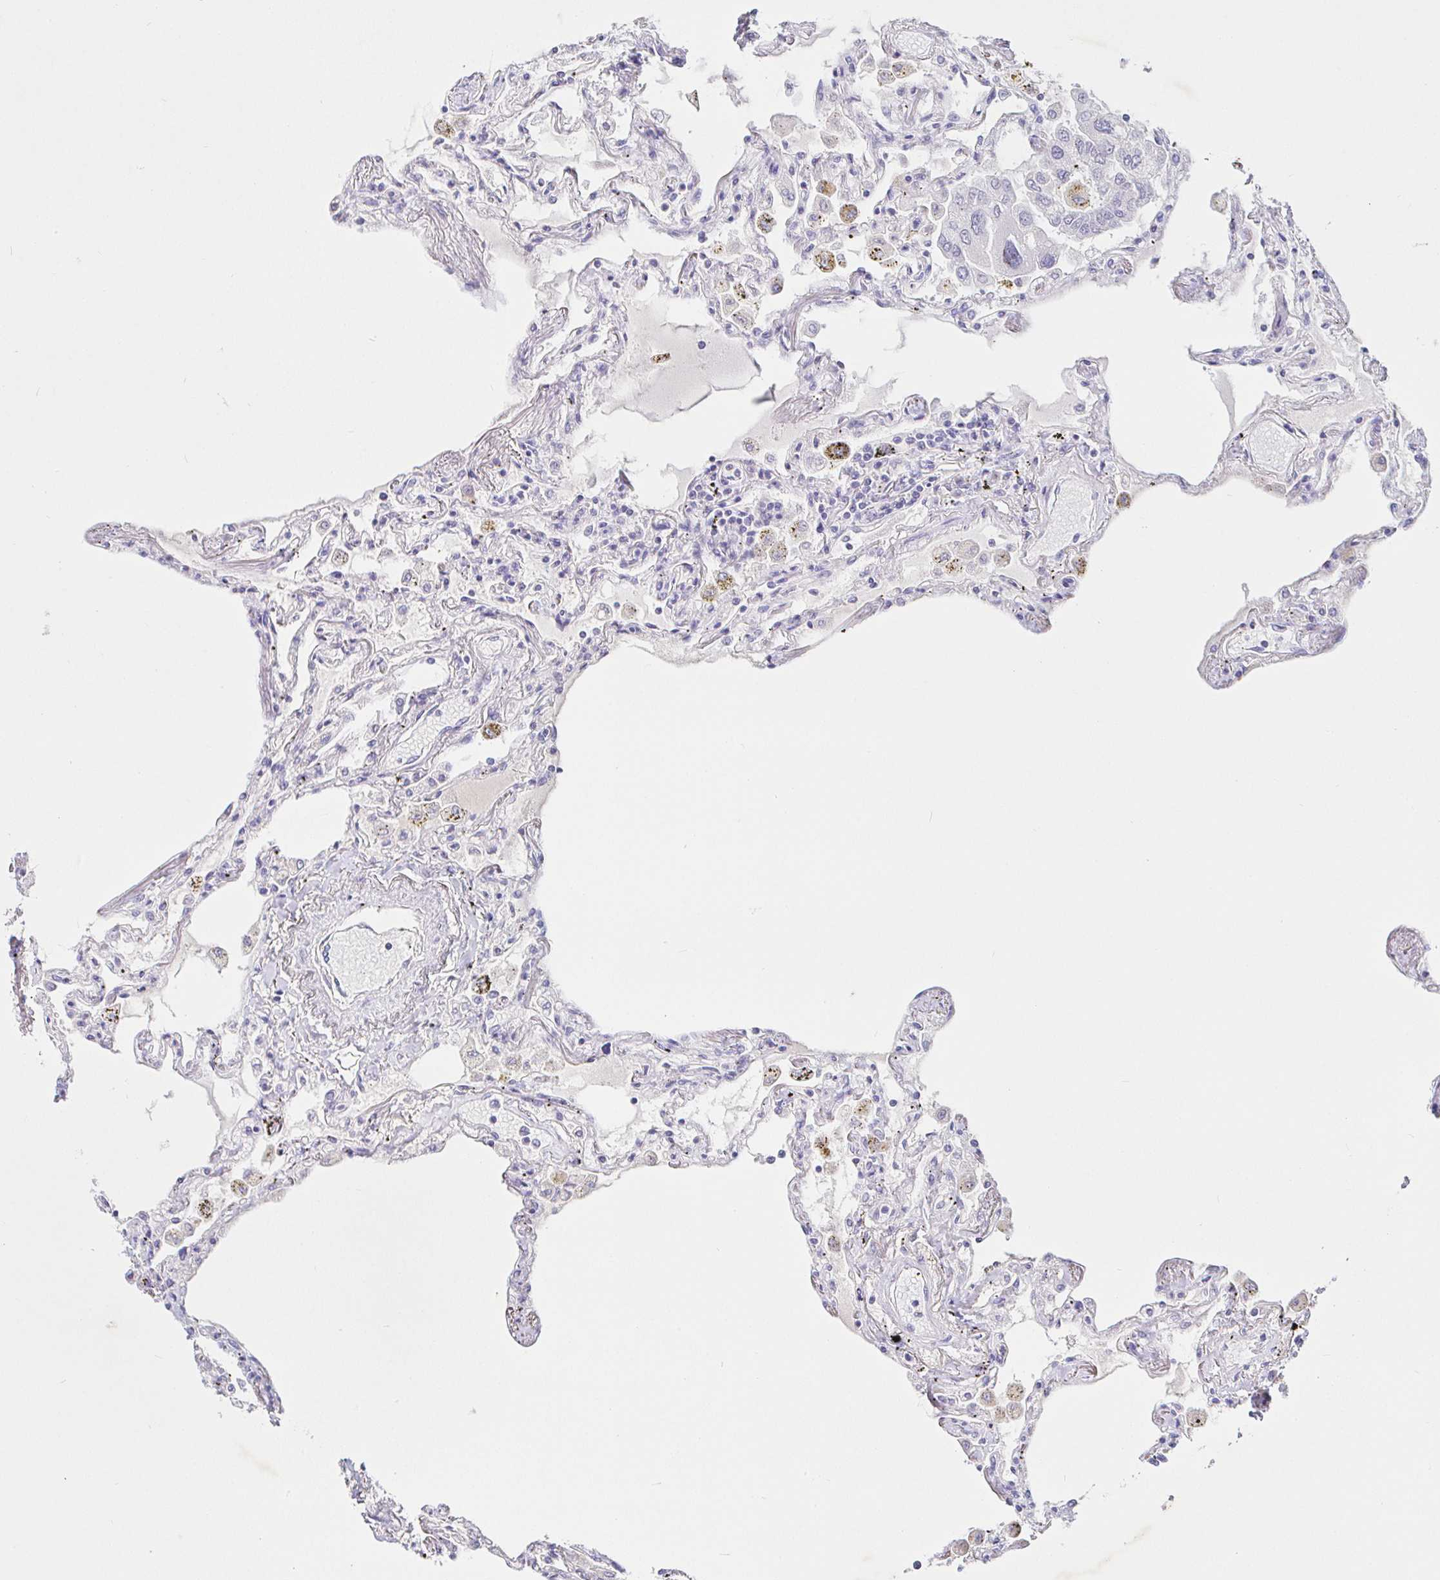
{"staining": {"intensity": "negative", "quantity": "none", "location": "none"}, "tissue": "lung", "cell_type": "Alveolar cells", "image_type": "normal", "snomed": [{"axis": "morphology", "description": "Normal tissue, NOS"}, {"axis": "morphology", "description": "Adenocarcinoma, NOS"}, {"axis": "topography", "description": "Cartilage tissue"}, {"axis": "topography", "description": "Lung"}], "caption": "Photomicrograph shows no significant protein positivity in alveolar cells of benign lung. (Stains: DAB IHC with hematoxylin counter stain, Microscopy: brightfield microscopy at high magnification).", "gene": "SAA2", "patient": {"sex": "female", "age": 67}}